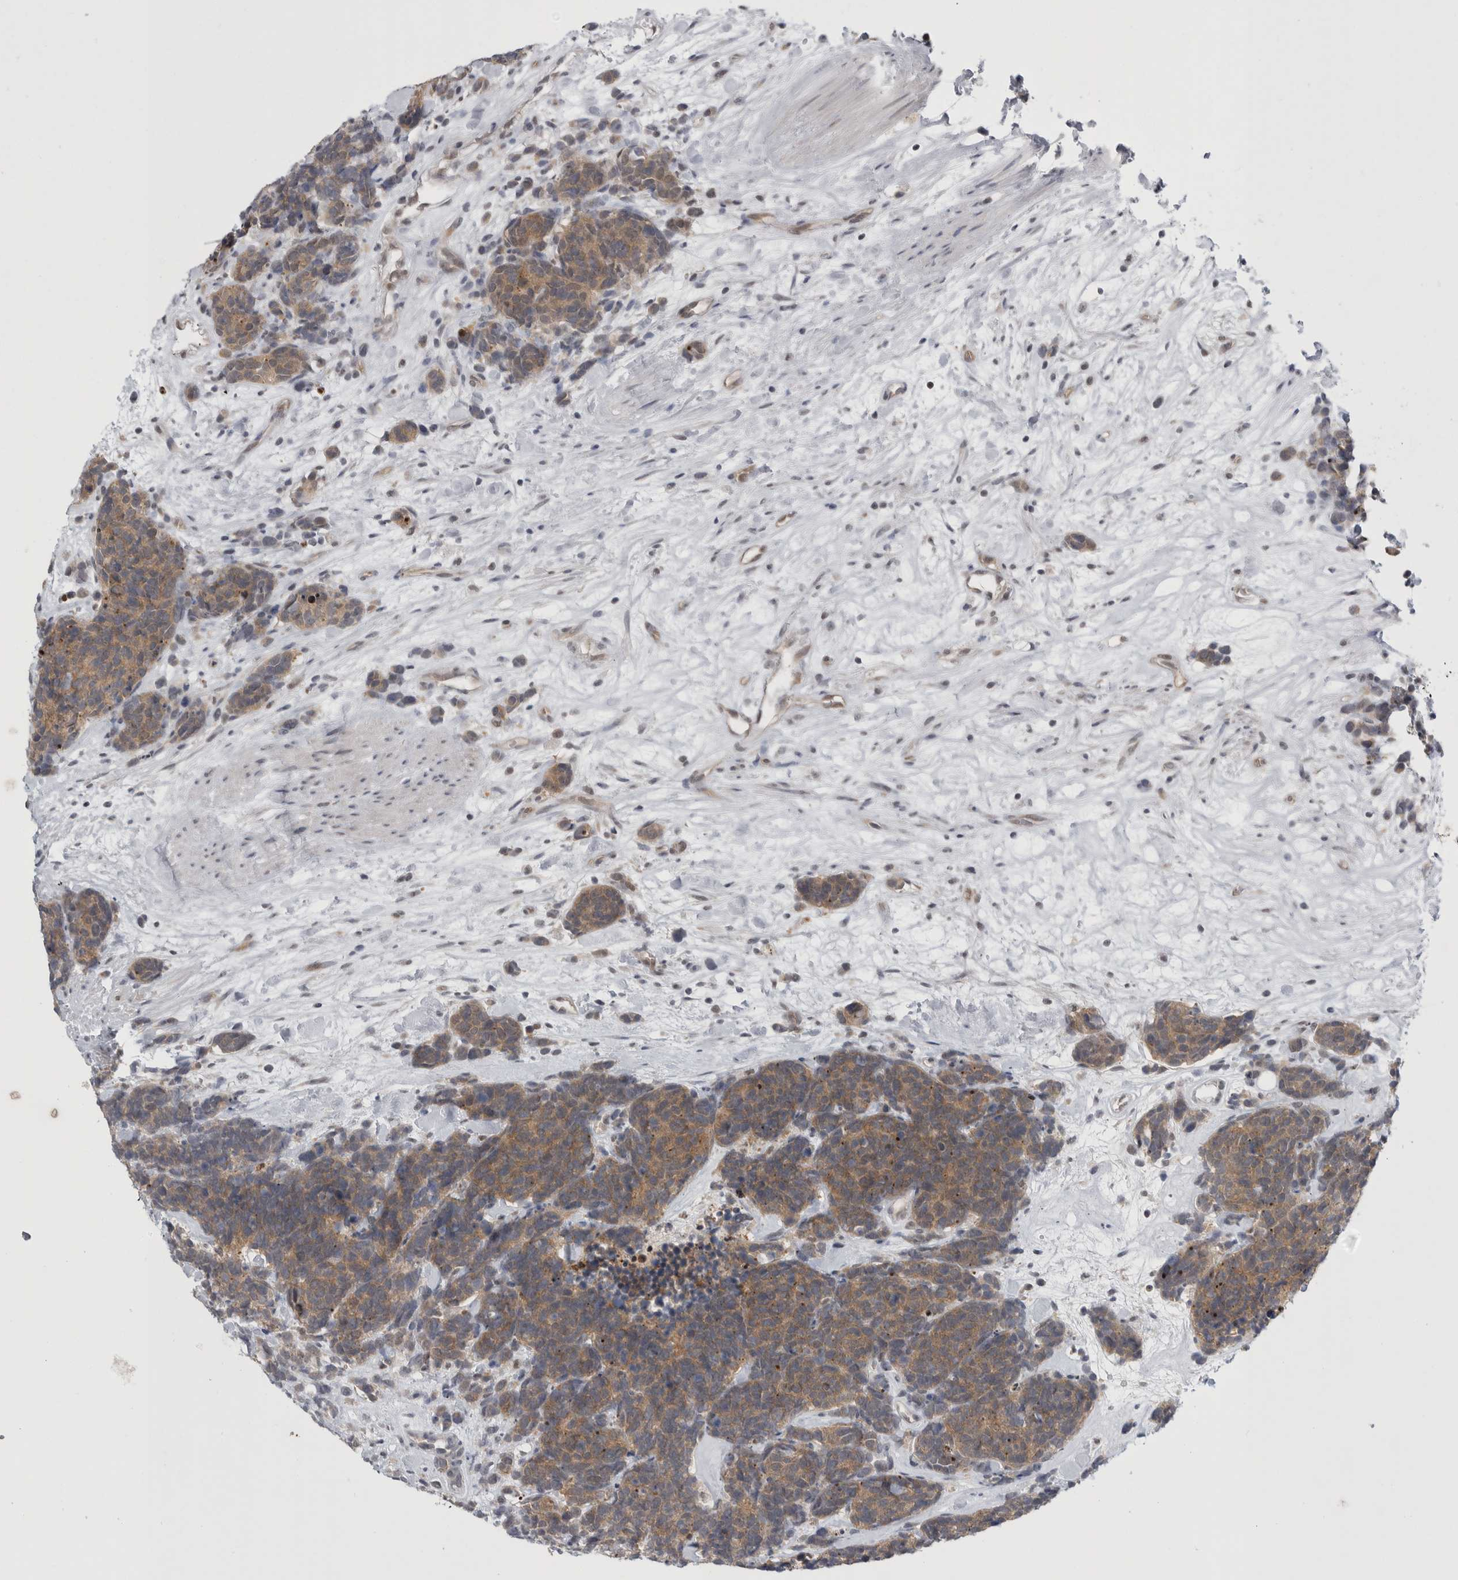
{"staining": {"intensity": "moderate", "quantity": ">75%", "location": "cytoplasmic/membranous"}, "tissue": "carcinoid", "cell_type": "Tumor cells", "image_type": "cancer", "snomed": [{"axis": "morphology", "description": "Carcinoma, NOS"}, {"axis": "morphology", "description": "Carcinoid, malignant, NOS"}, {"axis": "topography", "description": "Urinary bladder"}], "caption": "Moderate cytoplasmic/membranous expression is appreciated in about >75% of tumor cells in malignant carcinoid.", "gene": "PSMB2", "patient": {"sex": "male", "age": 57}}